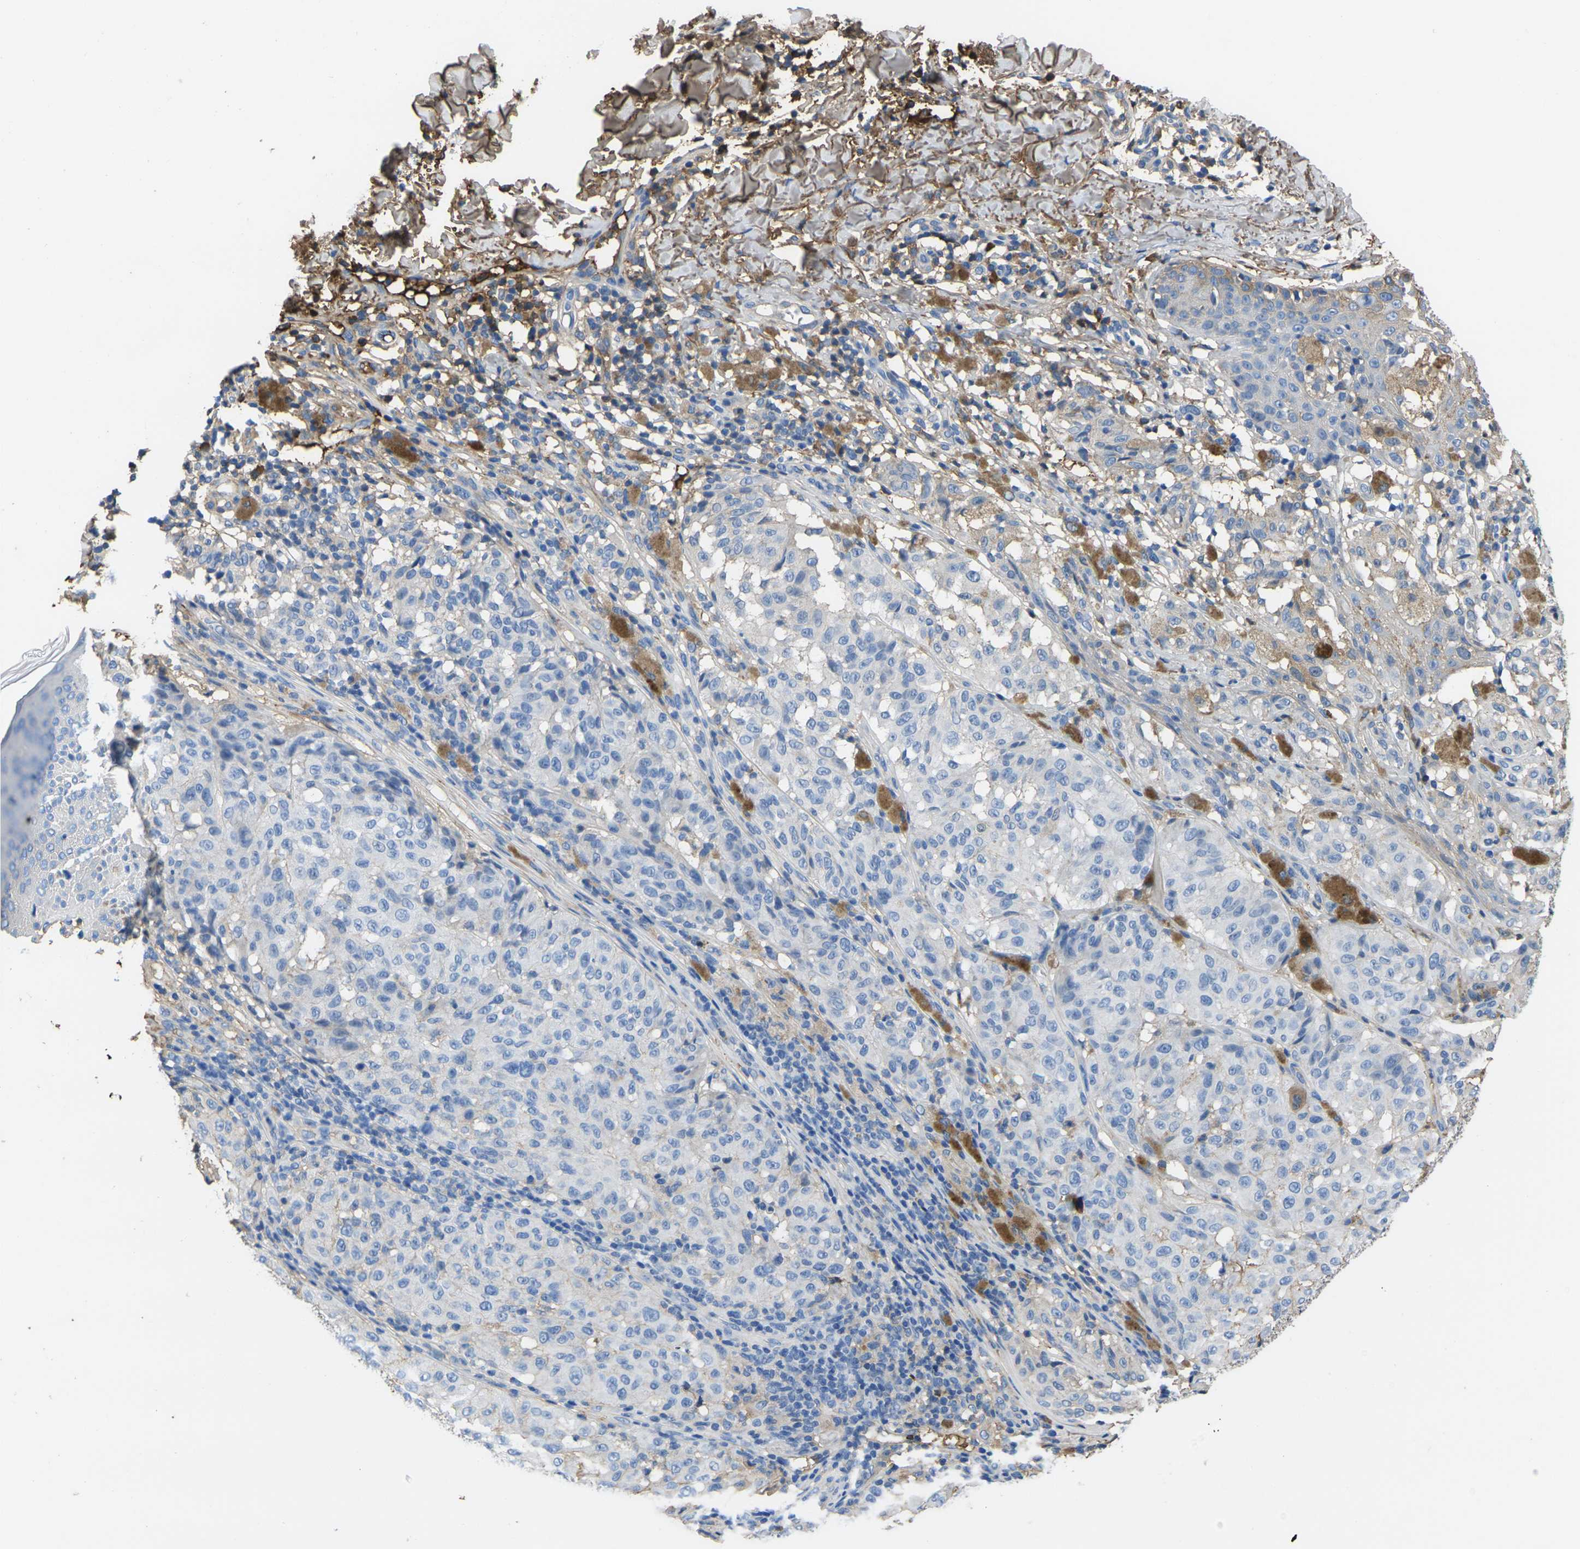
{"staining": {"intensity": "weak", "quantity": "<25%", "location": "cytoplasmic/membranous"}, "tissue": "melanoma", "cell_type": "Tumor cells", "image_type": "cancer", "snomed": [{"axis": "morphology", "description": "Malignant melanoma, NOS"}, {"axis": "topography", "description": "Skin"}], "caption": "Immunohistochemical staining of malignant melanoma shows no significant positivity in tumor cells.", "gene": "GREM2", "patient": {"sex": "female", "age": 46}}